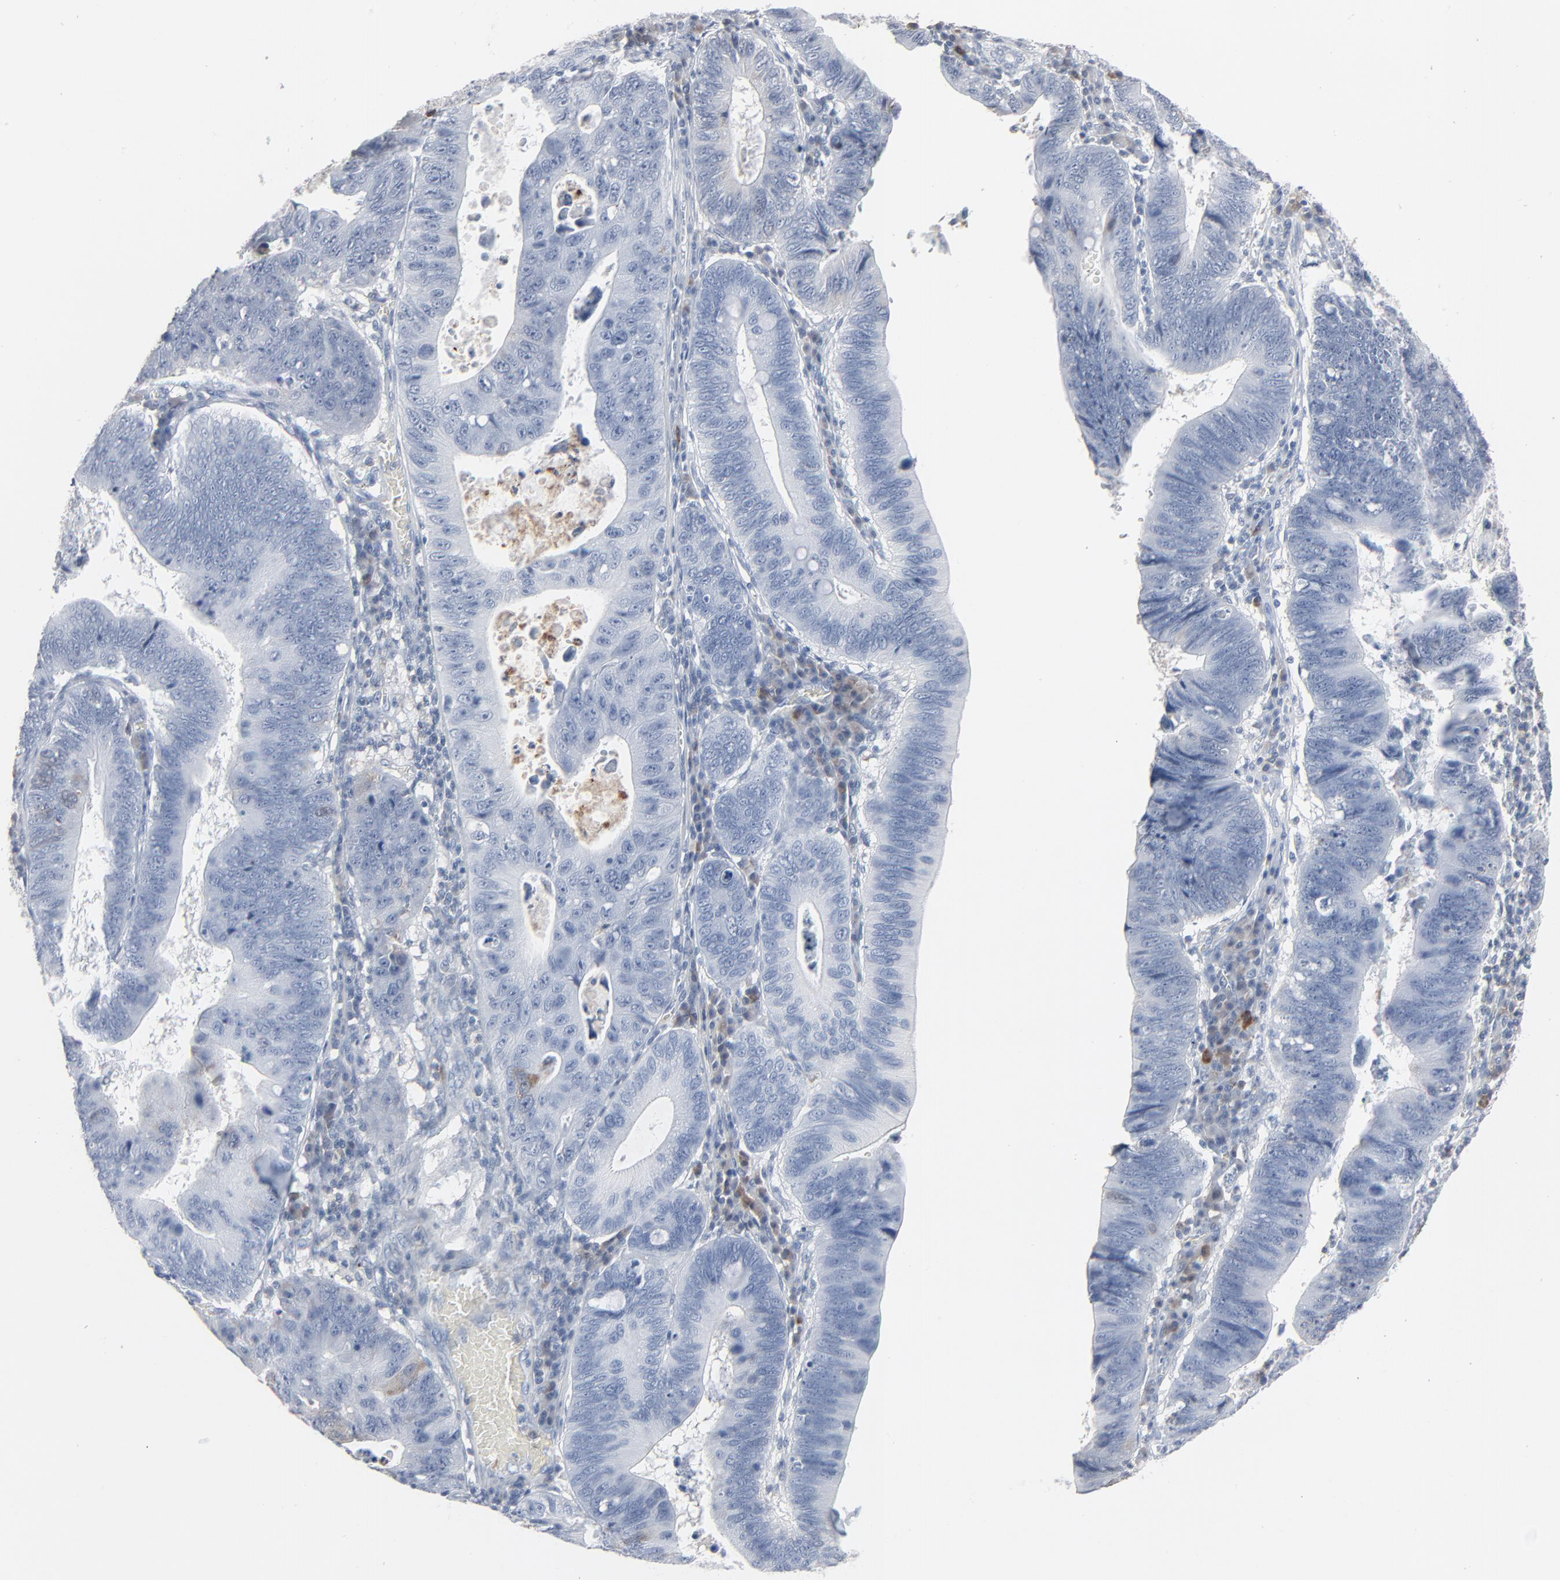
{"staining": {"intensity": "weak", "quantity": "<25%", "location": "cytoplasmic/membranous"}, "tissue": "stomach cancer", "cell_type": "Tumor cells", "image_type": "cancer", "snomed": [{"axis": "morphology", "description": "Adenocarcinoma, NOS"}, {"axis": "topography", "description": "Stomach"}], "caption": "Protein analysis of adenocarcinoma (stomach) reveals no significant expression in tumor cells.", "gene": "PHGDH", "patient": {"sex": "male", "age": 59}}